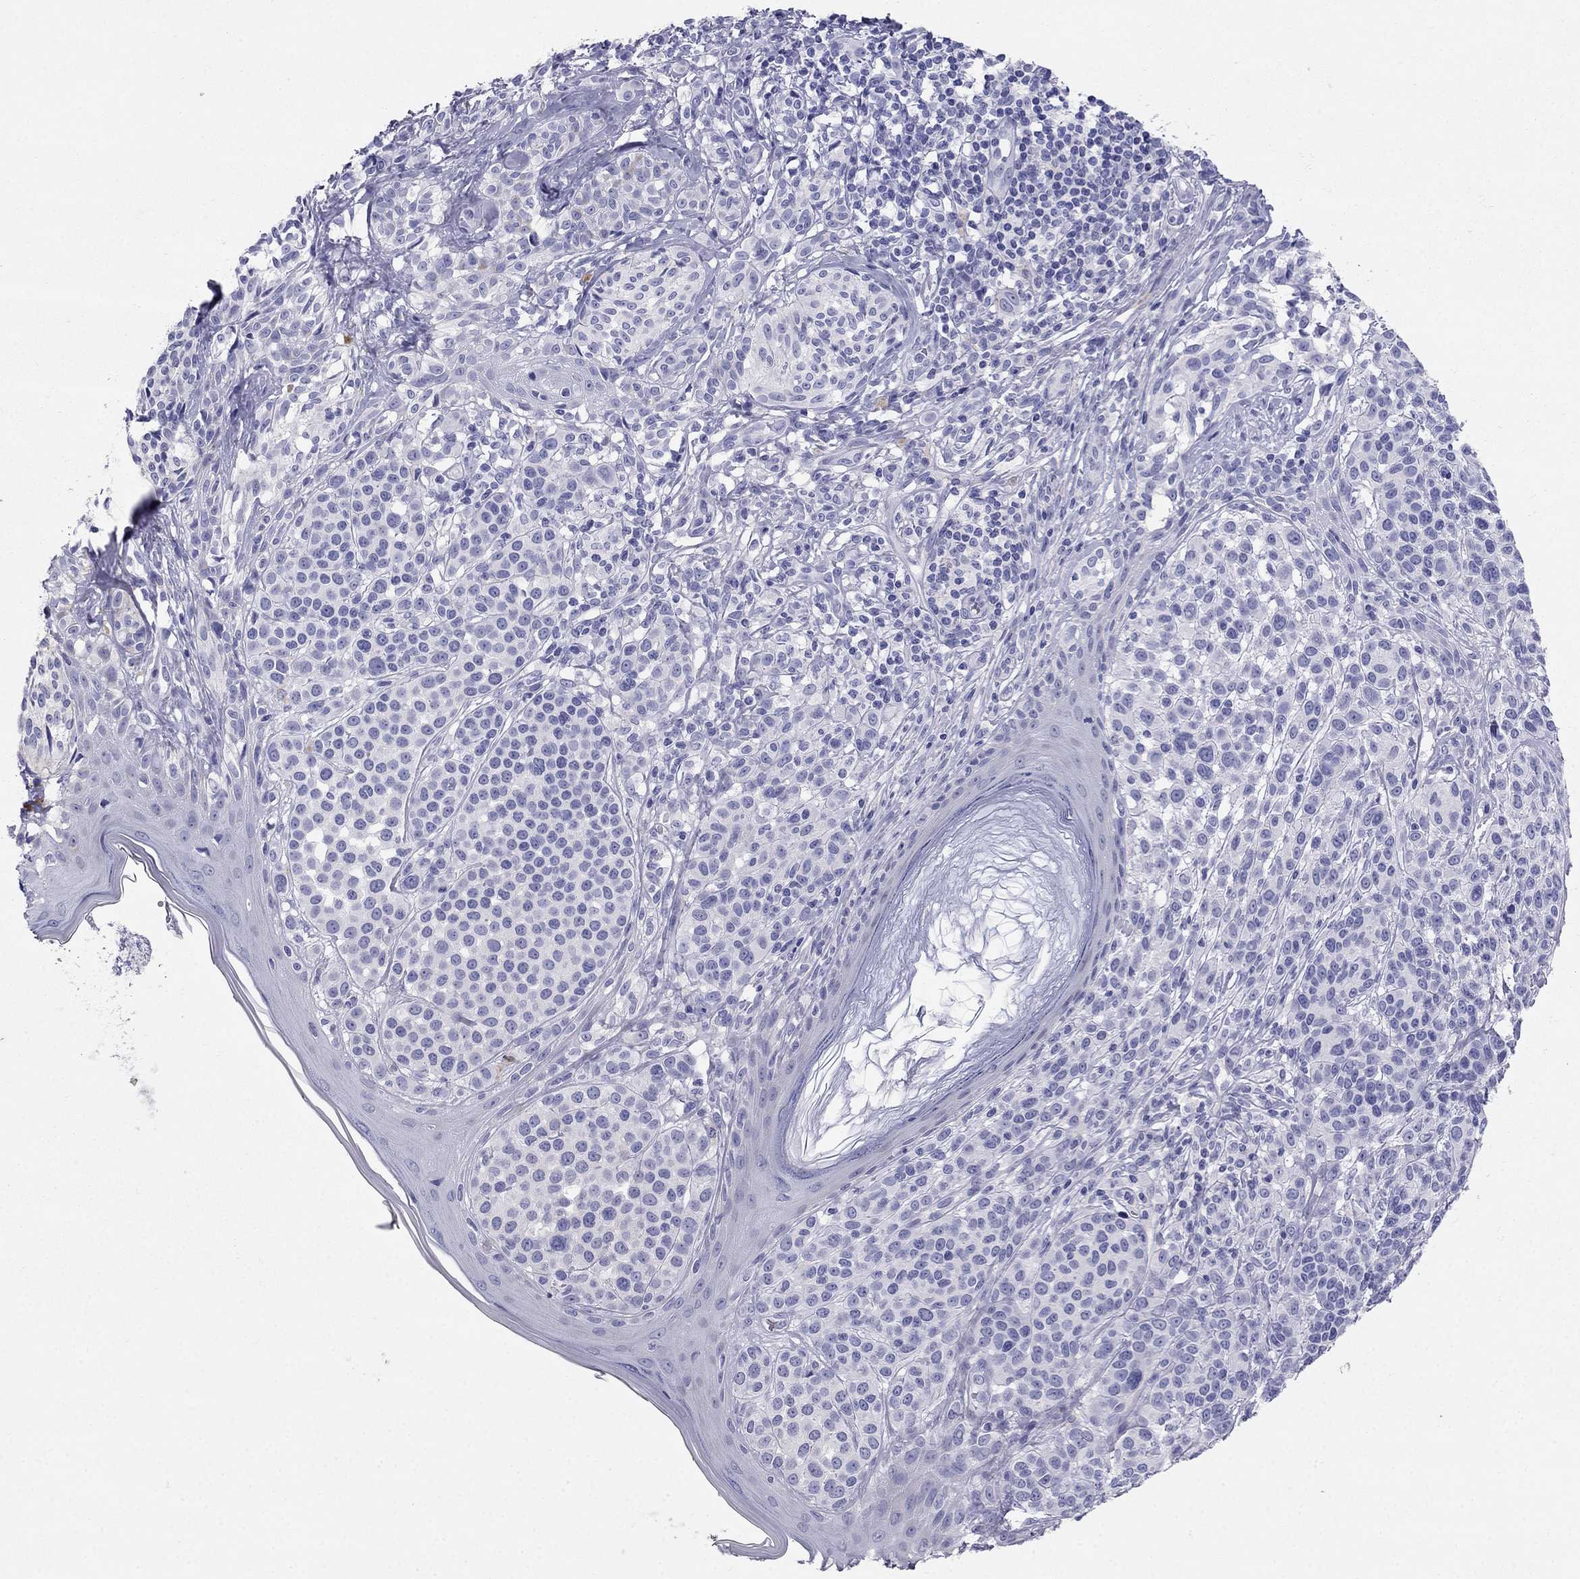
{"staining": {"intensity": "negative", "quantity": "none", "location": "none"}, "tissue": "melanoma", "cell_type": "Tumor cells", "image_type": "cancer", "snomed": [{"axis": "morphology", "description": "Malignant melanoma, NOS"}, {"axis": "topography", "description": "Skin"}], "caption": "This is an immunohistochemistry histopathology image of human malignant melanoma. There is no expression in tumor cells.", "gene": "RFLNA", "patient": {"sex": "male", "age": 79}}